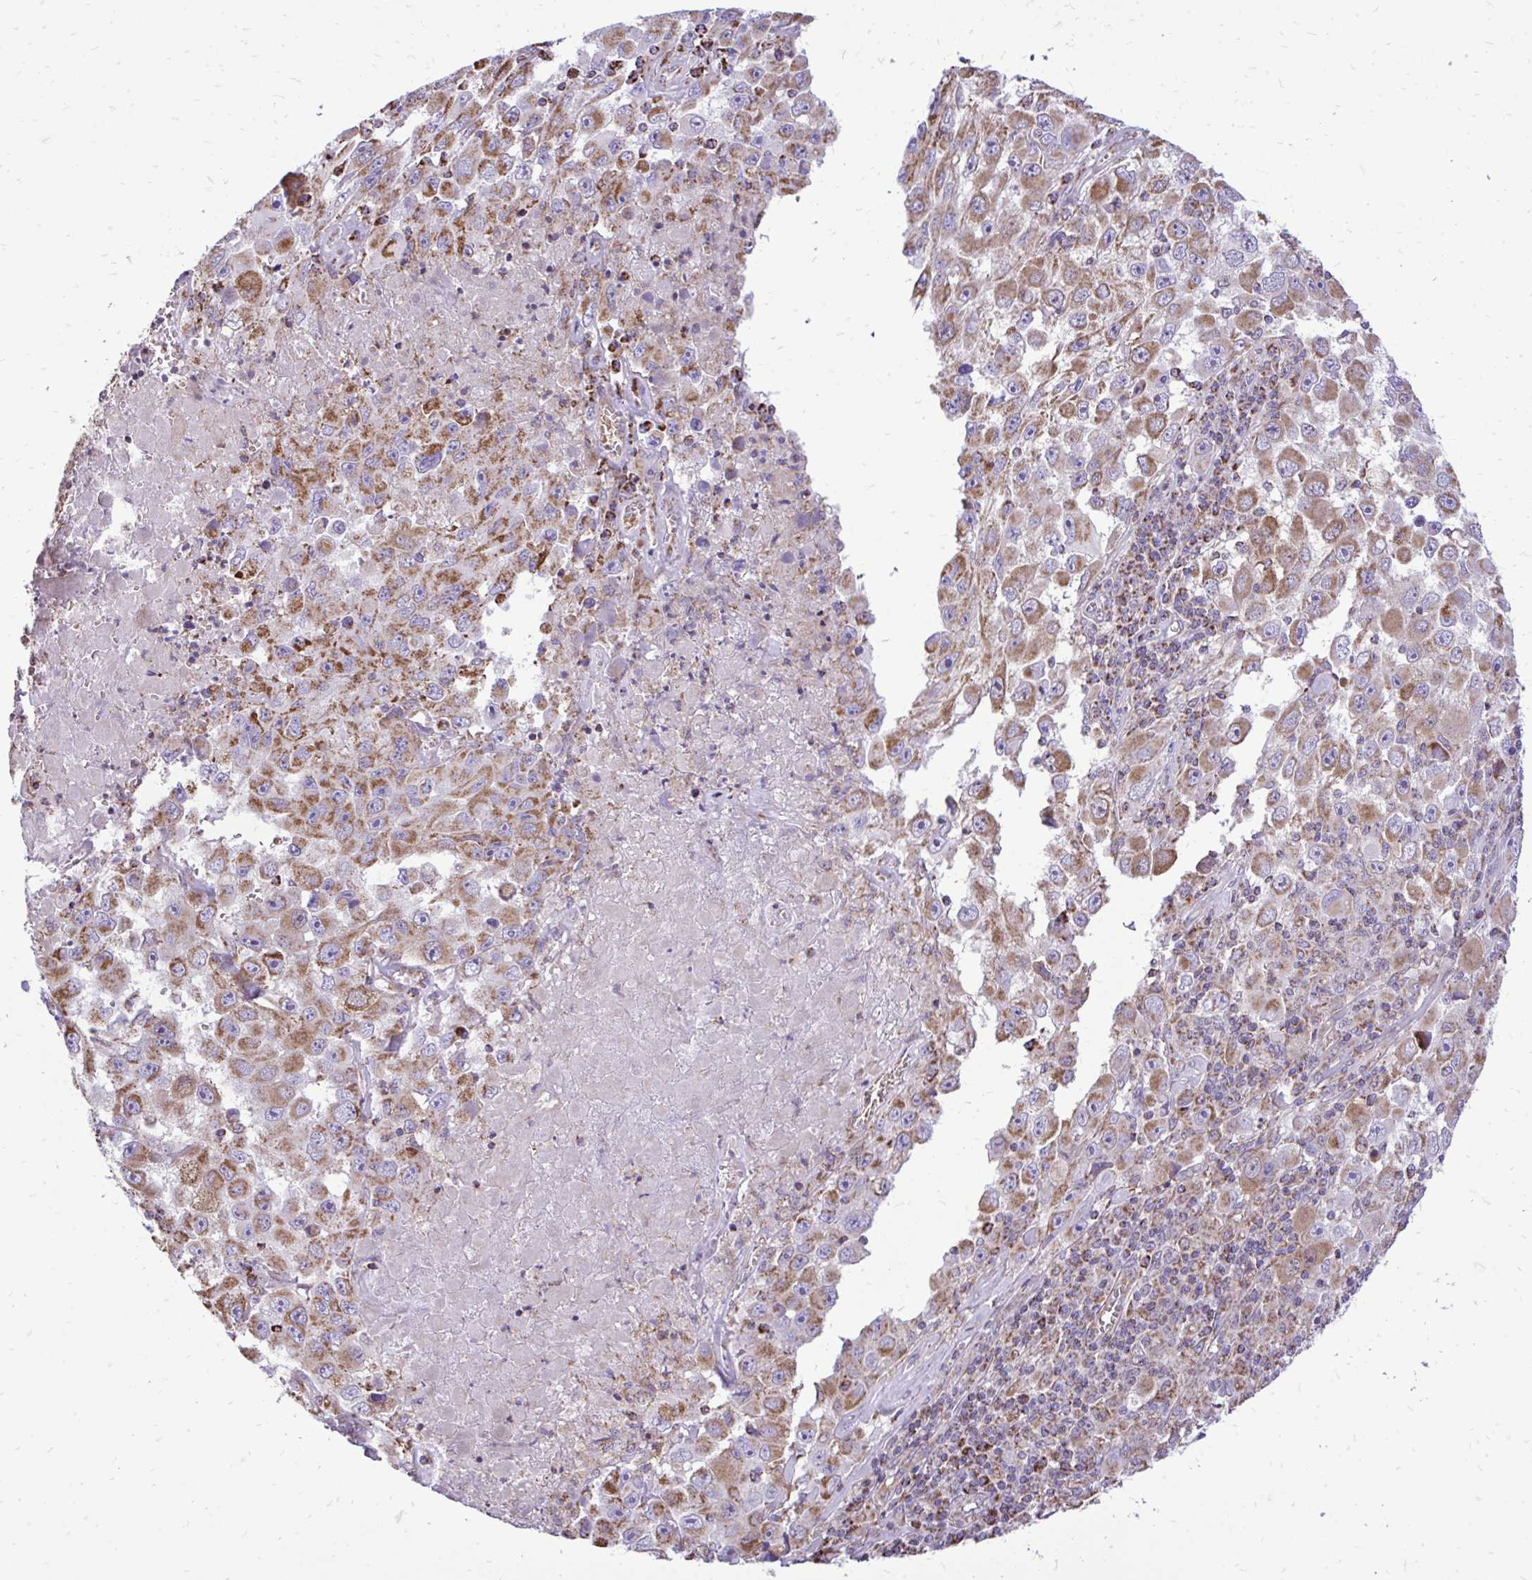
{"staining": {"intensity": "moderate", "quantity": ">75%", "location": "cytoplasmic/membranous"}, "tissue": "melanoma", "cell_type": "Tumor cells", "image_type": "cancer", "snomed": [{"axis": "morphology", "description": "Malignant melanoma, Metastatic site"}, {"axis": "topography", "description": "Lymph node"}], "caption": "Immunohistochemistry (IHC) of malignant melanoma (metastatic site) demonstrates medium levels of moderate cytoplasmic/membranous positivity in approximately >75% of tumor cells.", "gene": "UBE2C", "patient": {"sex": "female", "age": 67}}